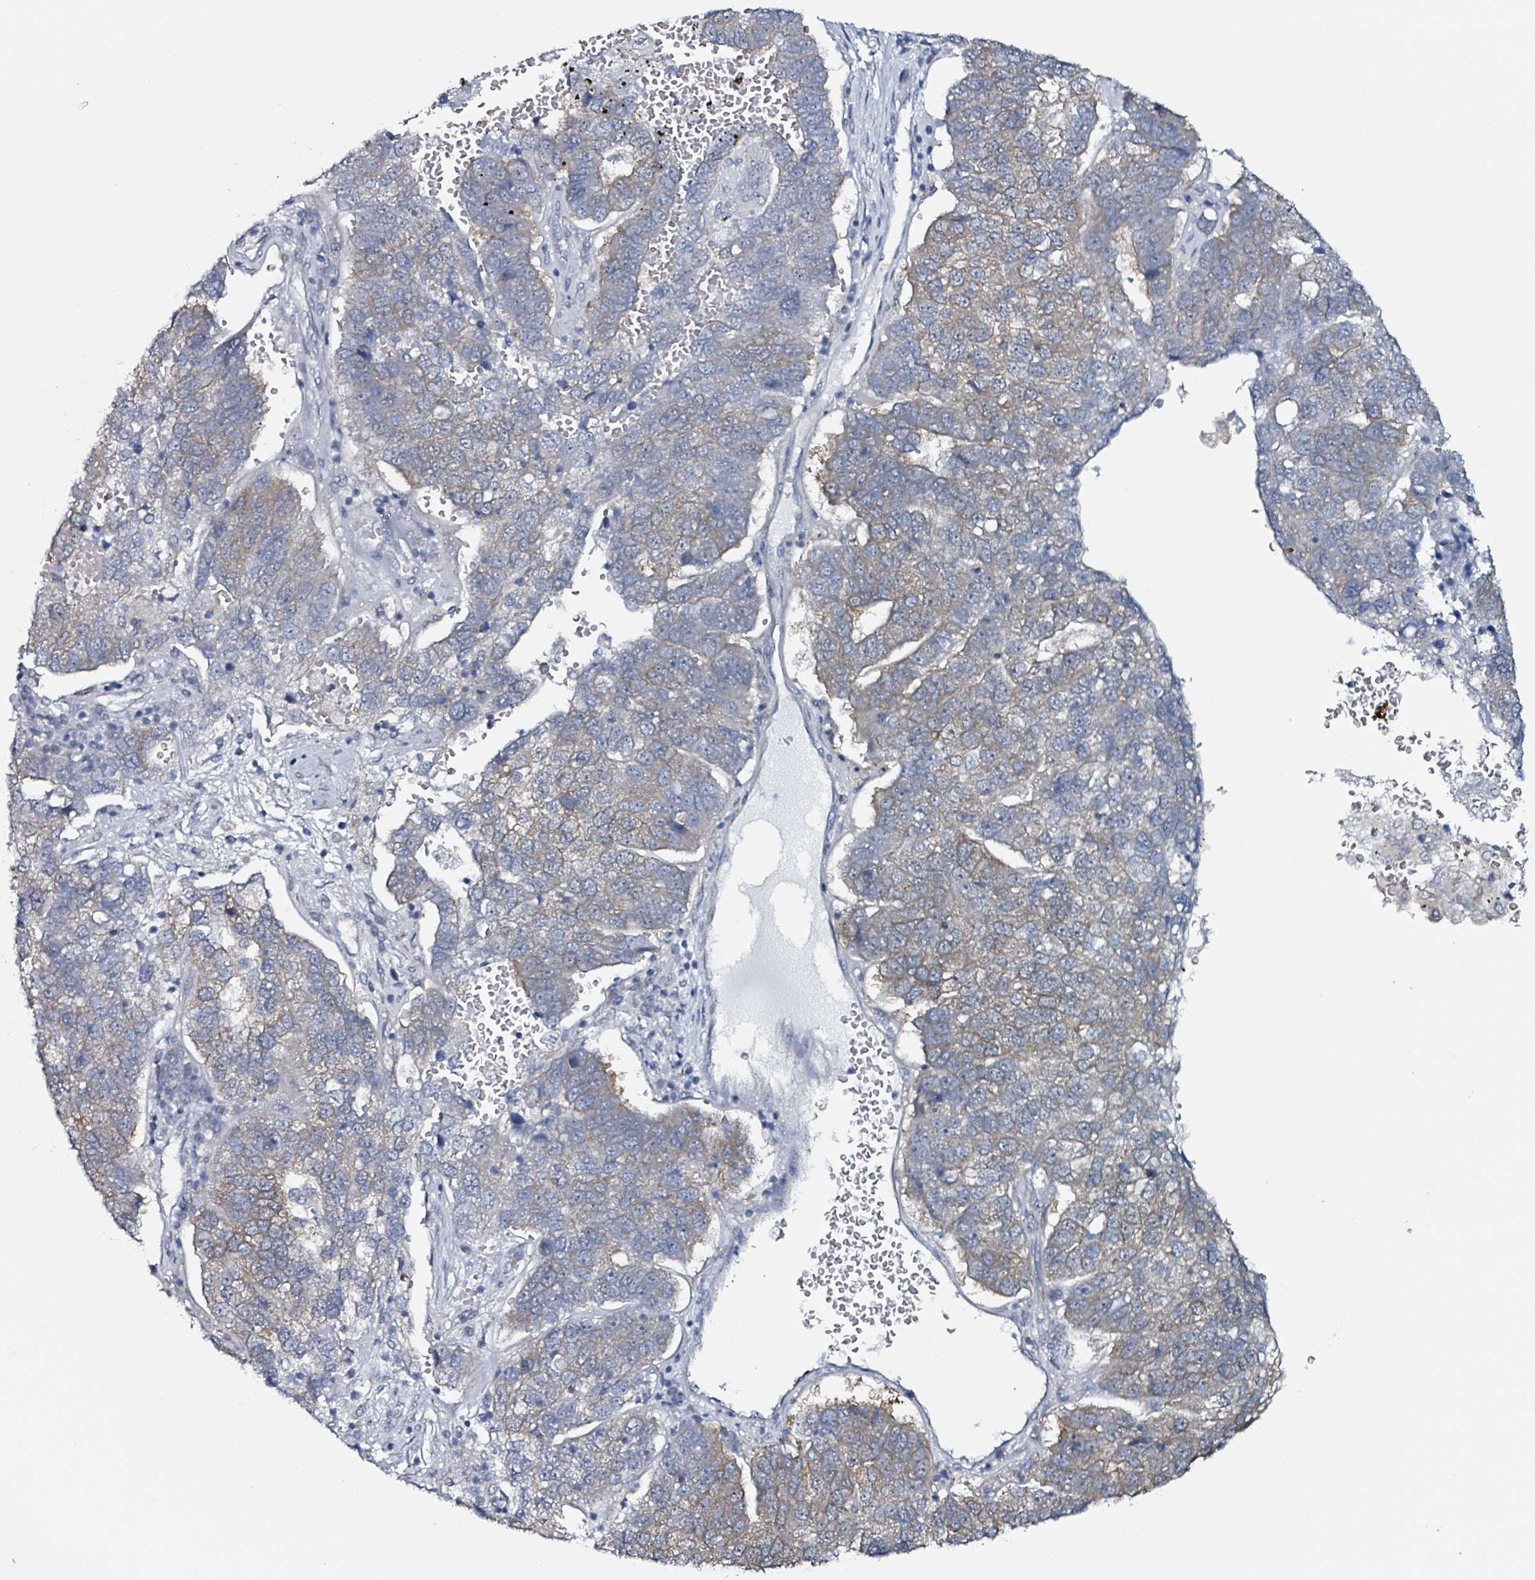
{"staining": {"intensity": "weak", "quantity": "25%-75%", "location": "cytoplasmic/membranous"}, "tissue": "pancreatic cancer", "cell_type": "Tumor cells", "image_type": "cancer", "snomed": [{"axis": "morphology", "description": "Adenocarcinoma, NOS"}, {"axis": "topography", "description": "Pancreas"}], "caption": "Immunohistochemical staining of human adenocarcinoma (pancreatic) reveals low levels of weak cytoplasmic/membranous staining in approximately 25%-75% of tumor cells.", "gene": "B3GAT3", "patient": {"sex": "female", "age": 61}}